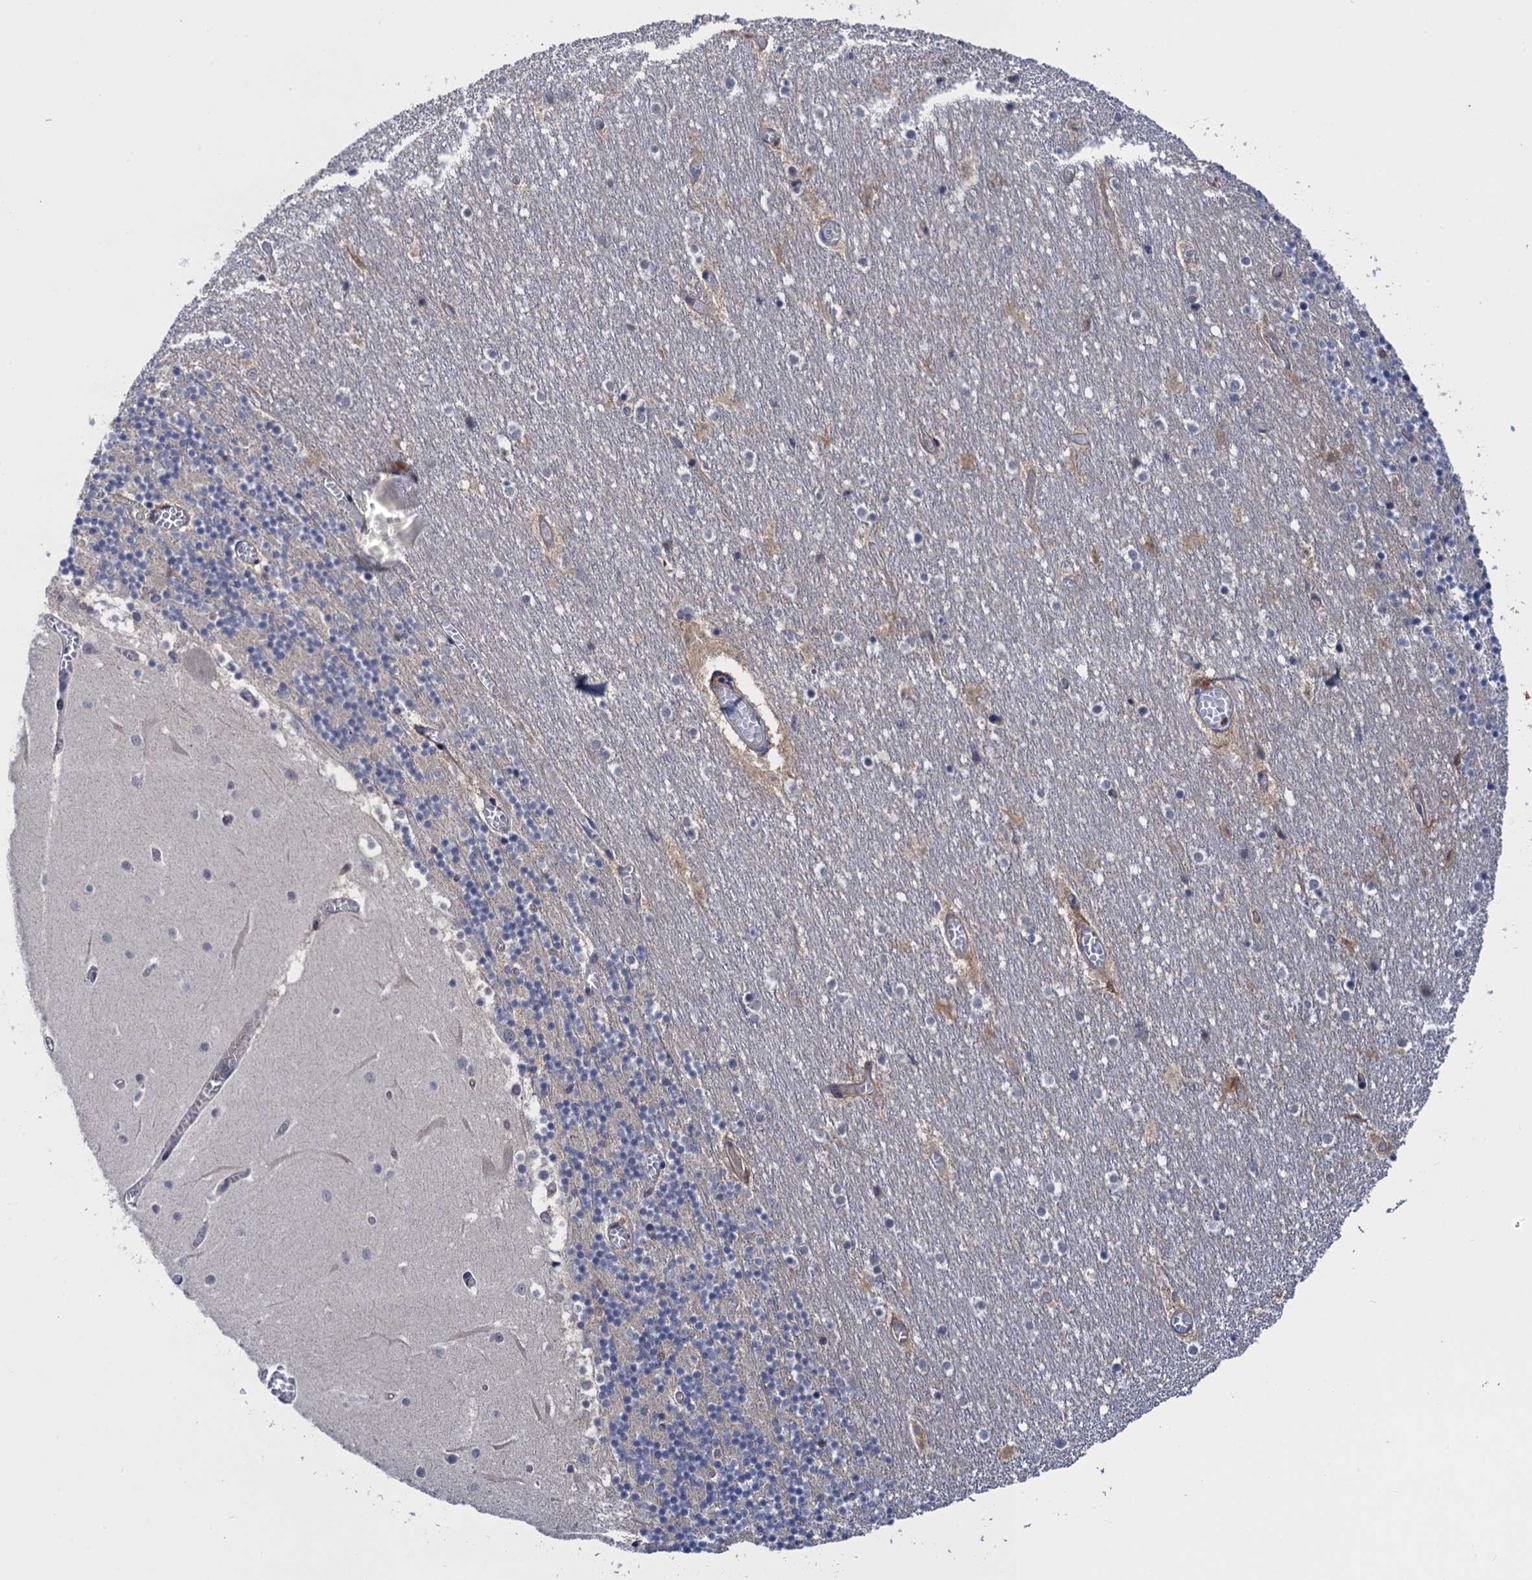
{"staining": {"intensity": "negative", "quantity": "none", "location": "none"}, "tissue": "cerebellum", "cell_type": "Cells in granular layer", "image_type": "normal", "snomed": [{"axis": "morphology", "description": "Normal tissue, NOS"}, {"axis": "topography", "description": "Cerebellum"}], "caption": "Cerebellum stained for a protein using IHC shows no expression cells in granular layer.", "gene": "NEK8", "patient": {"sex": "female", "age": 28}}